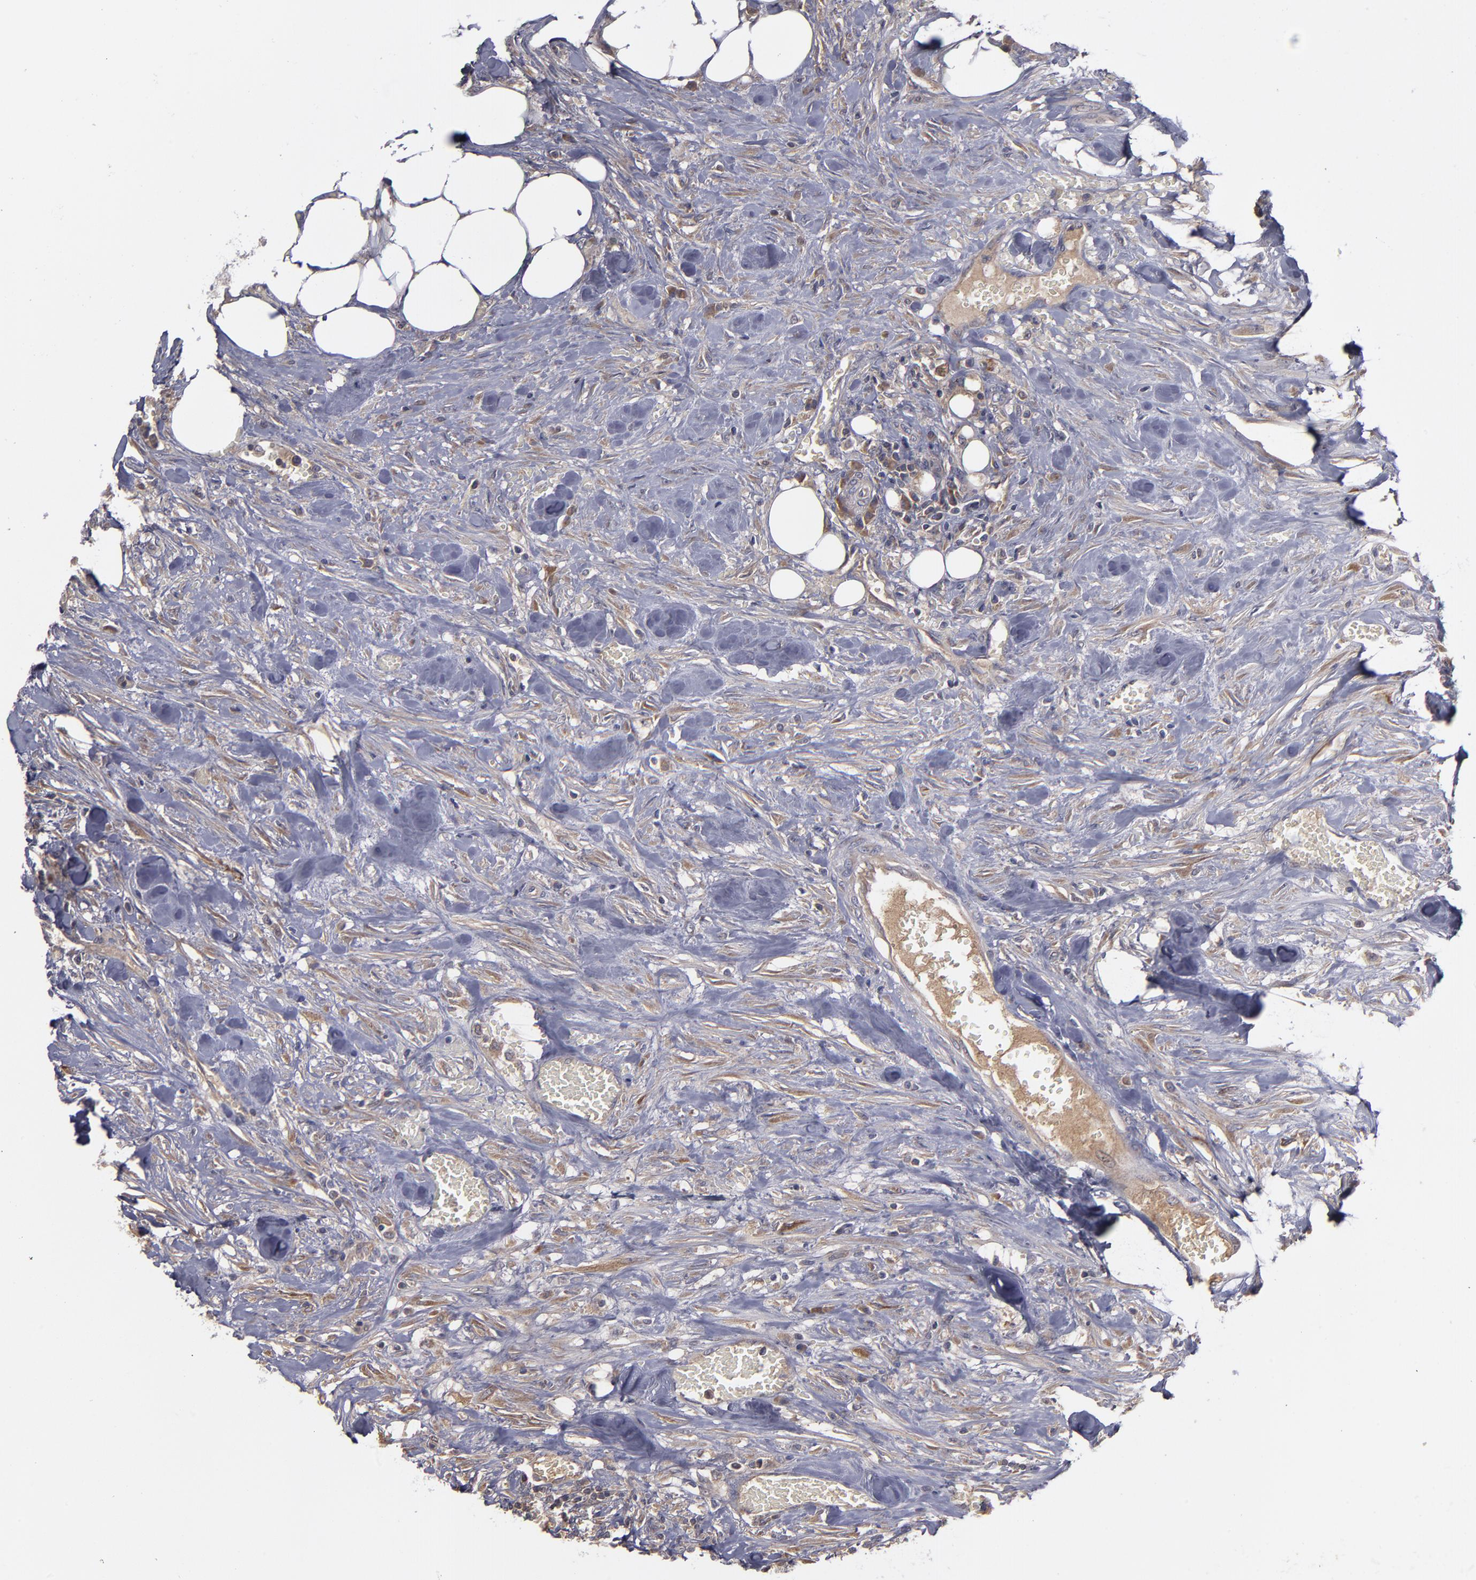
{"staining": {"intensity": "moderate", "quantity": ">75%", "location": "cytoplasmic/membranous"}, "tissue": "urothelial cancer", "cell_type": "Tumor cells", "image_type": "cancer", "snomed": [{"axis": "morphology", "description": "Urothelial carcinoma, High grade"}, {"axis": "topography", "description": "Urinary bladder"}], "caption": "A high-resolution photomicrograph shows immunohistochemistry staining of urothelial cancer, which displays moderate cytoplasmic/membranous expression in approximately >75% of tumor cells.", "gene": "MMP11", "patient": {"sex": "male", "age": 74}}